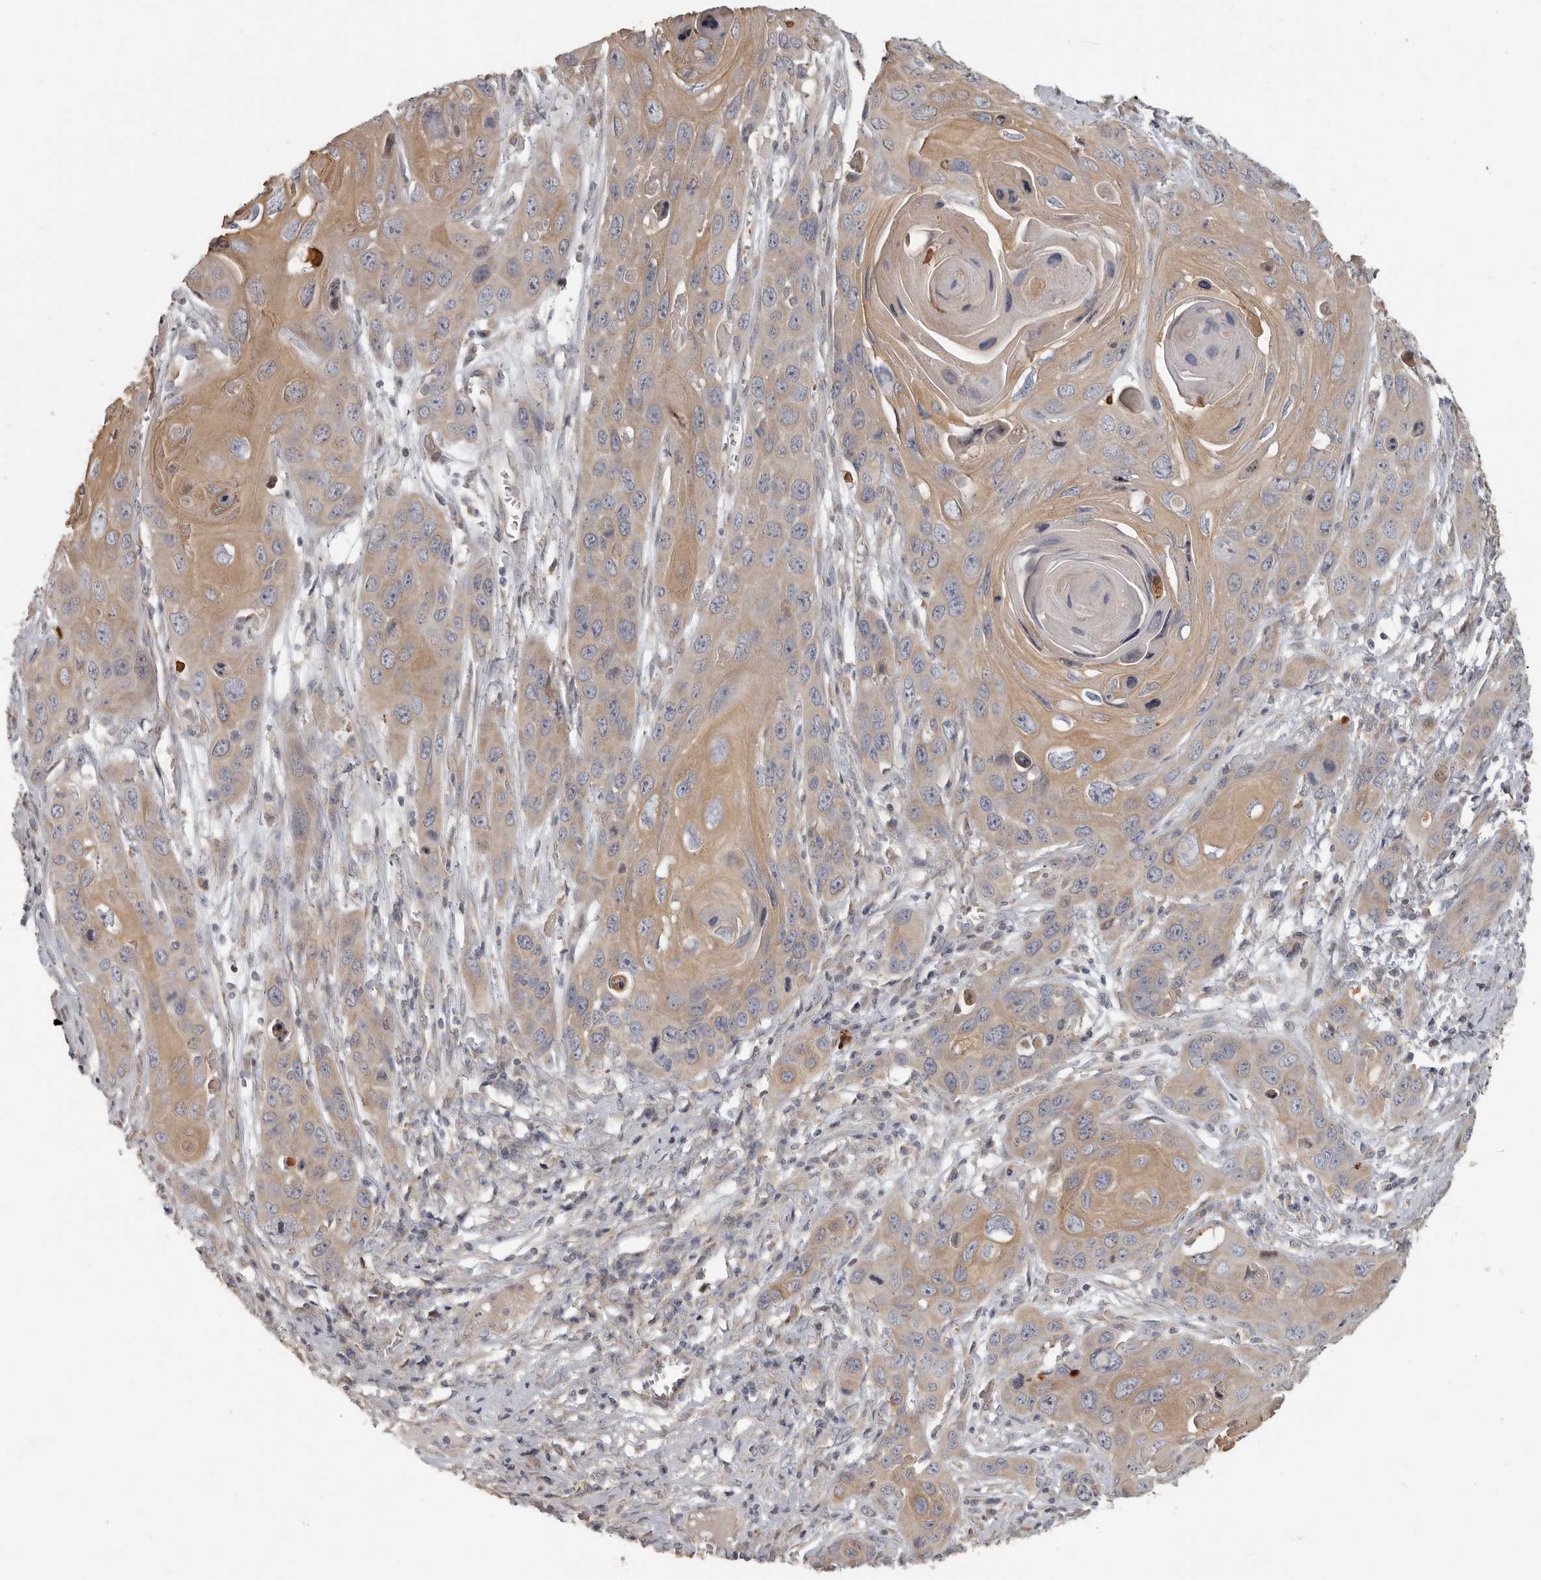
{"staining": {"intensity": "moderate", "quantity": ">75%", "location": "cytoplasmic/membranous"}, "tissue": "skin cancer", "cell_type": "Tumor cells", "image_type": "cancer", "snomed": [{"axis": "morphology", "description": "Squamous cell carcinoma, NOS"}, {"axis": "topography", "description": "Skin"}], "caption": "Brown immunohistochemical staining in skin cancer (squamous cell carcinoma) demonstrates moderate cytoplasmic/membranous positivity in approximately >75% of tumor cells. (DAB (3,3'-diaminobenzidine) IHC, brown staining for protein, blue staining for nuclei).", "gene": "UNK", "patient": {"sex": "male", "age": 55}}